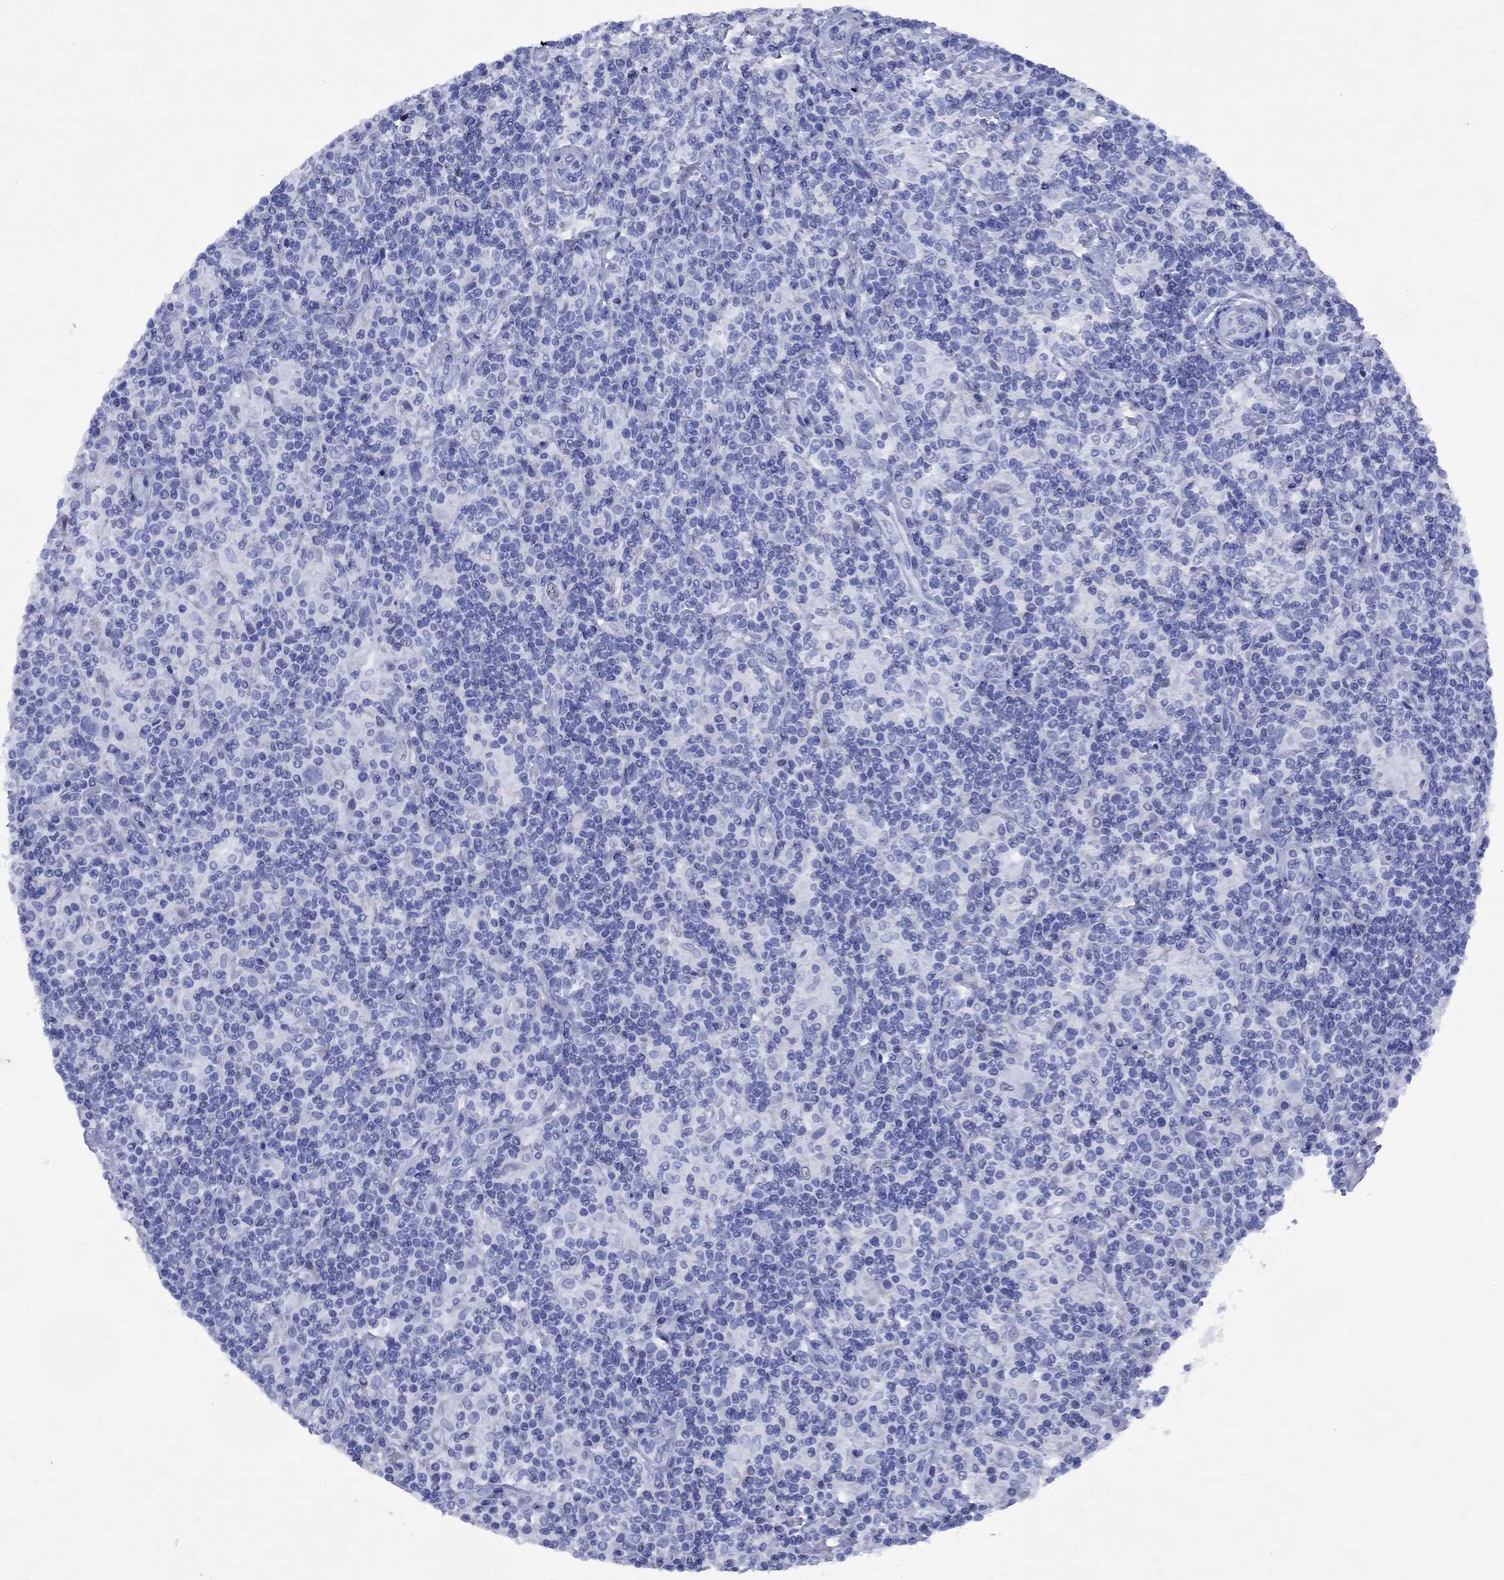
{"staining": {"intensity": "negative", "quantity": "none", "location": "none"}, "tissue": "lymphoma", "cell_type": "Tumor cells", "image_type": "cancer", "snomed": [{"axis": "morphology", "description": "Hodgkin's disease, NOS"}, {"axis": "topography", "description": "Lymph node"}], "caption": "A high-resolution micrograph shows immunohistochemistry (IHC) staining of lymphoma, which exhibits no significant expression in tumor cells.", "gene": "STAB2", "patient": {"sex": "male", "age": 70}}